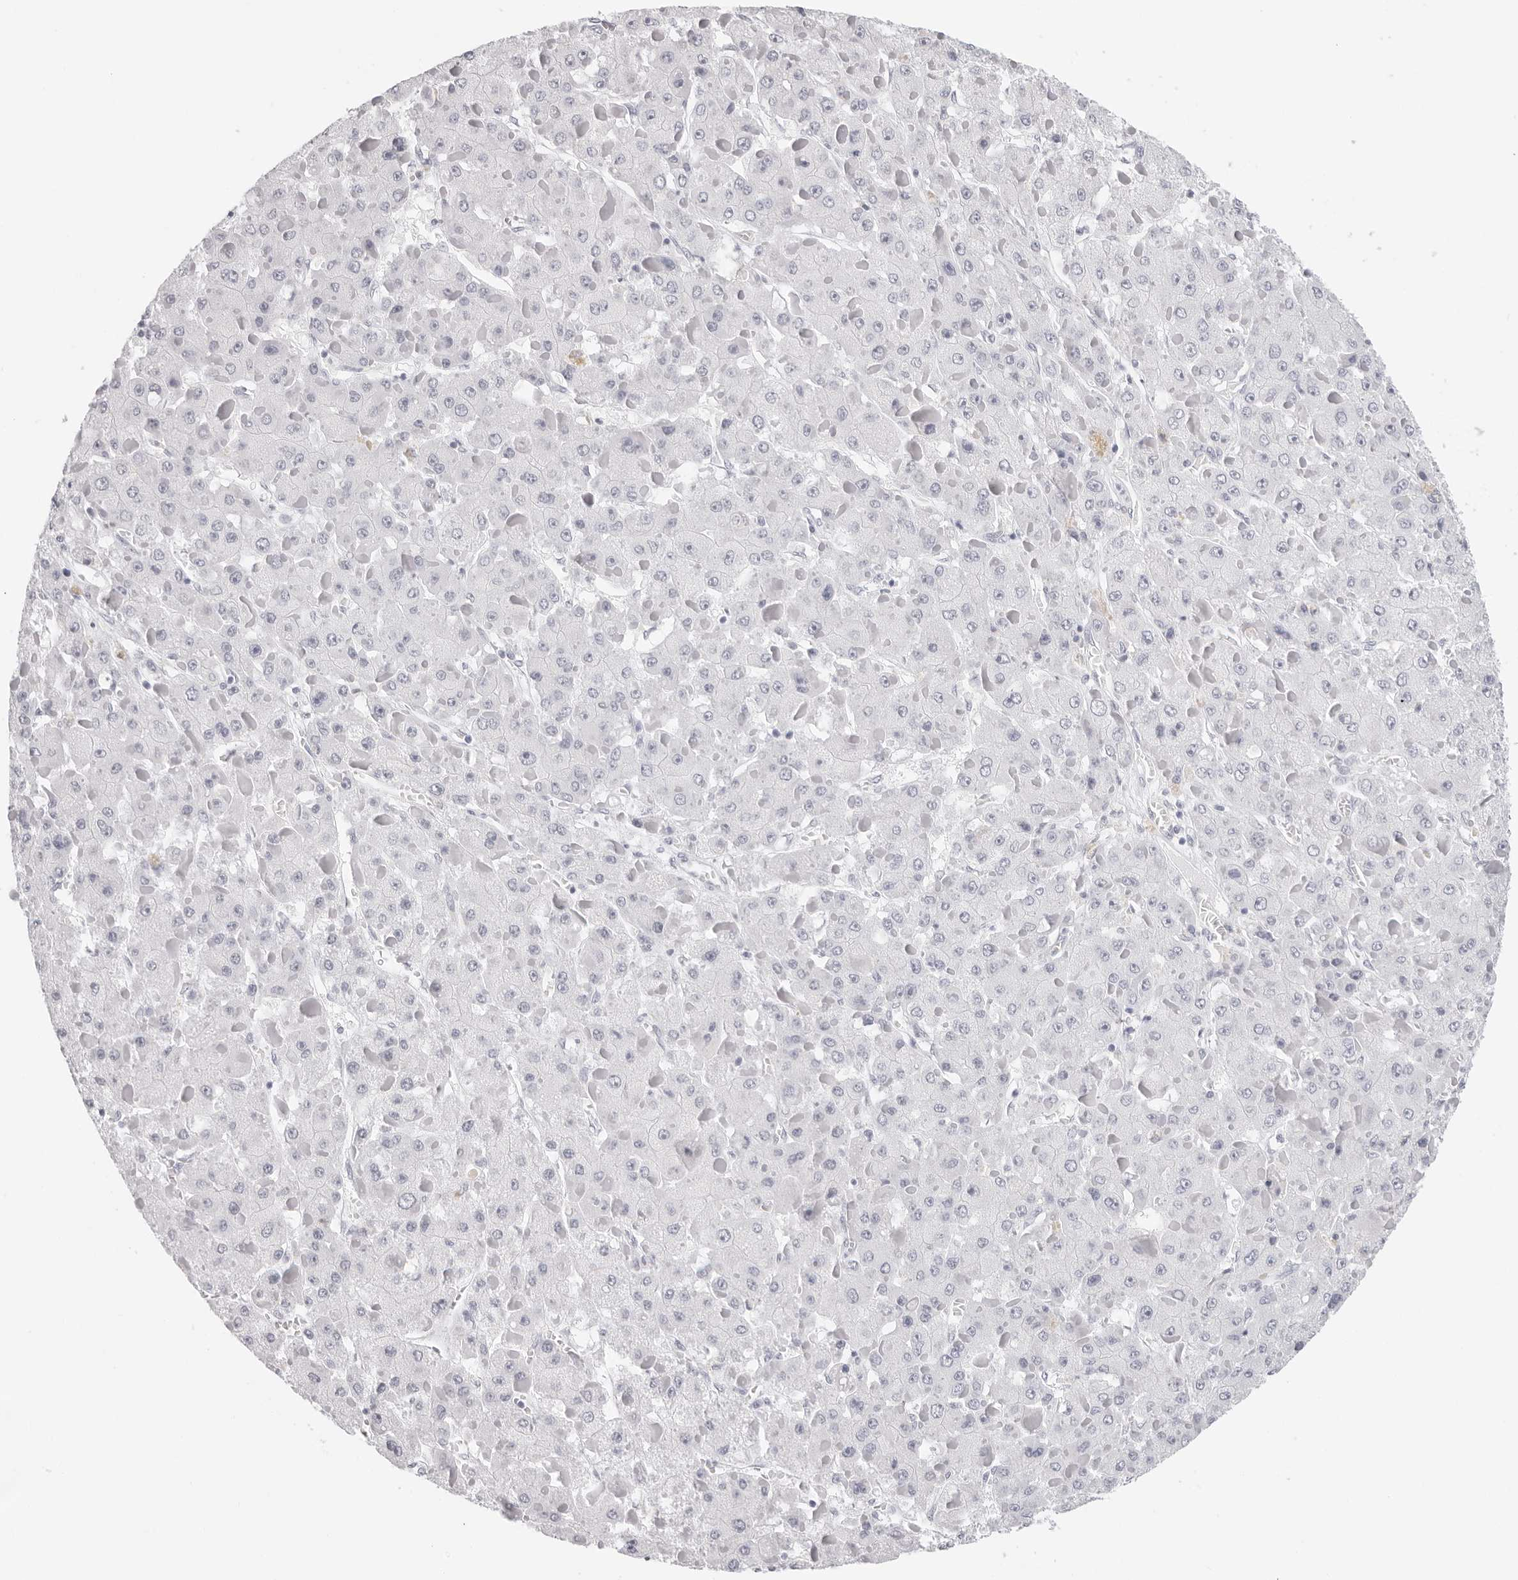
{"staining": {"intensity": "negative", "quantity": "none", "location": "none"}, "tissue": "liver cancer", "cell_type": "Tumor cells", "image_type": "cancer", "snomed": [{"axis": "morphology", "description": "Carcinoma, Hepatocellular, NOS"}, {"axis": "topography", "description": "Liver"}], "caption": "Liver hepatocellular carcinoma was stained to show a protein in brown. There is no significant expression in tumor cells. (Immunohistochemistry, brightfield microscopy, high magnification).", "gene": "AGMAT", "patient": {"sex": "female", "age": 73}}